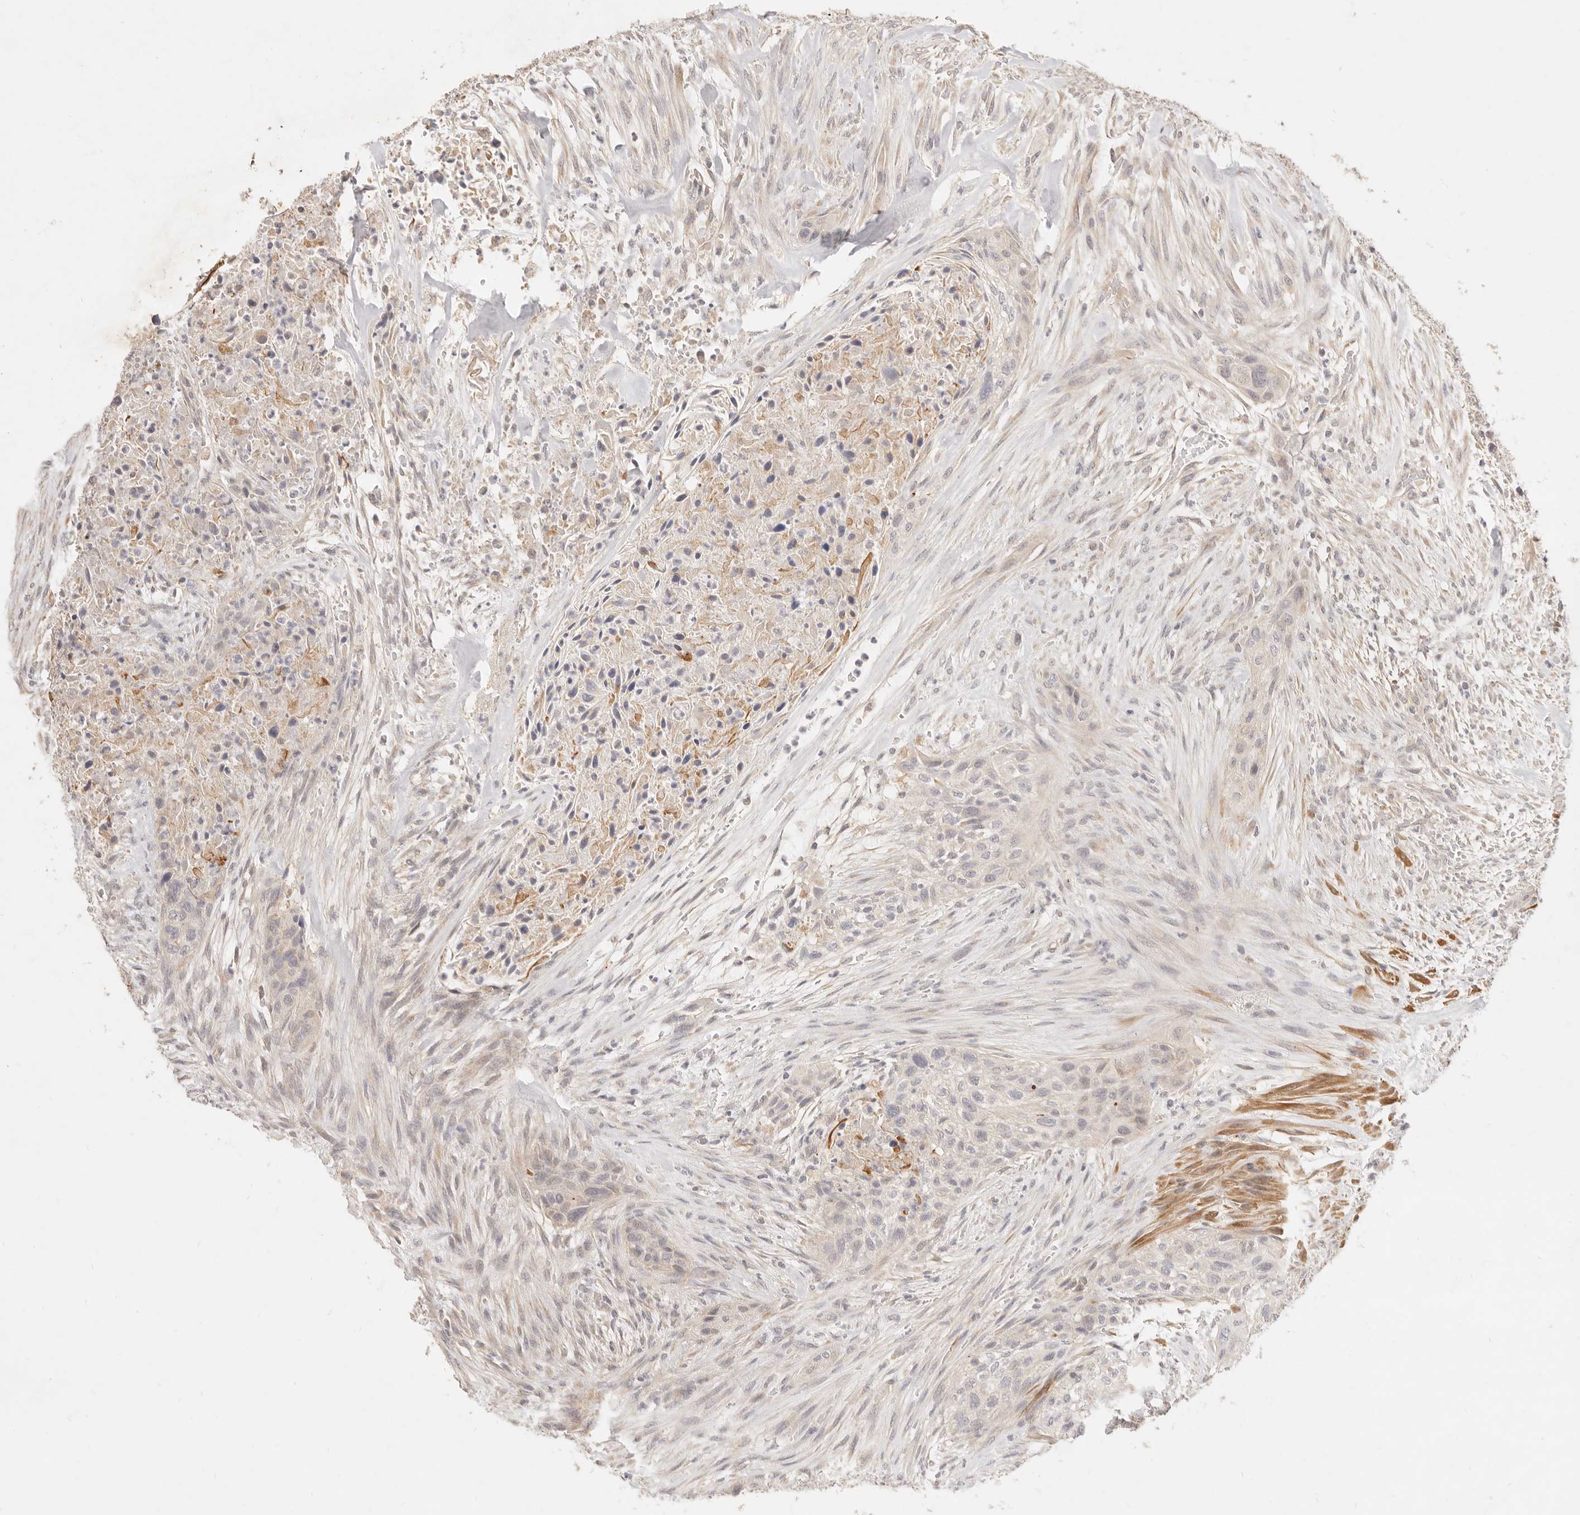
{"staining": {"intensity": "negative", "quantity": "none", "location": "none"}, "tissue": "urothelial cancer", "cell_type": "Tumor cells", "image_type": "cancer", "snomed": [{"axis": "morphology", "description": "Urothelial carcinoma, High grade"}, {"axis": "topography", "description": "Urinary bladder"}], "caption": "This histopathology image is of high-grade urothelial carcinoma stained with immunohistochemistry to label a protein in brown with the nuclei are counter-stained blue. There is no positivity in tumor cells.", "gene": "RUBCNL", "patient": {"sex": "male", "age": 35}}